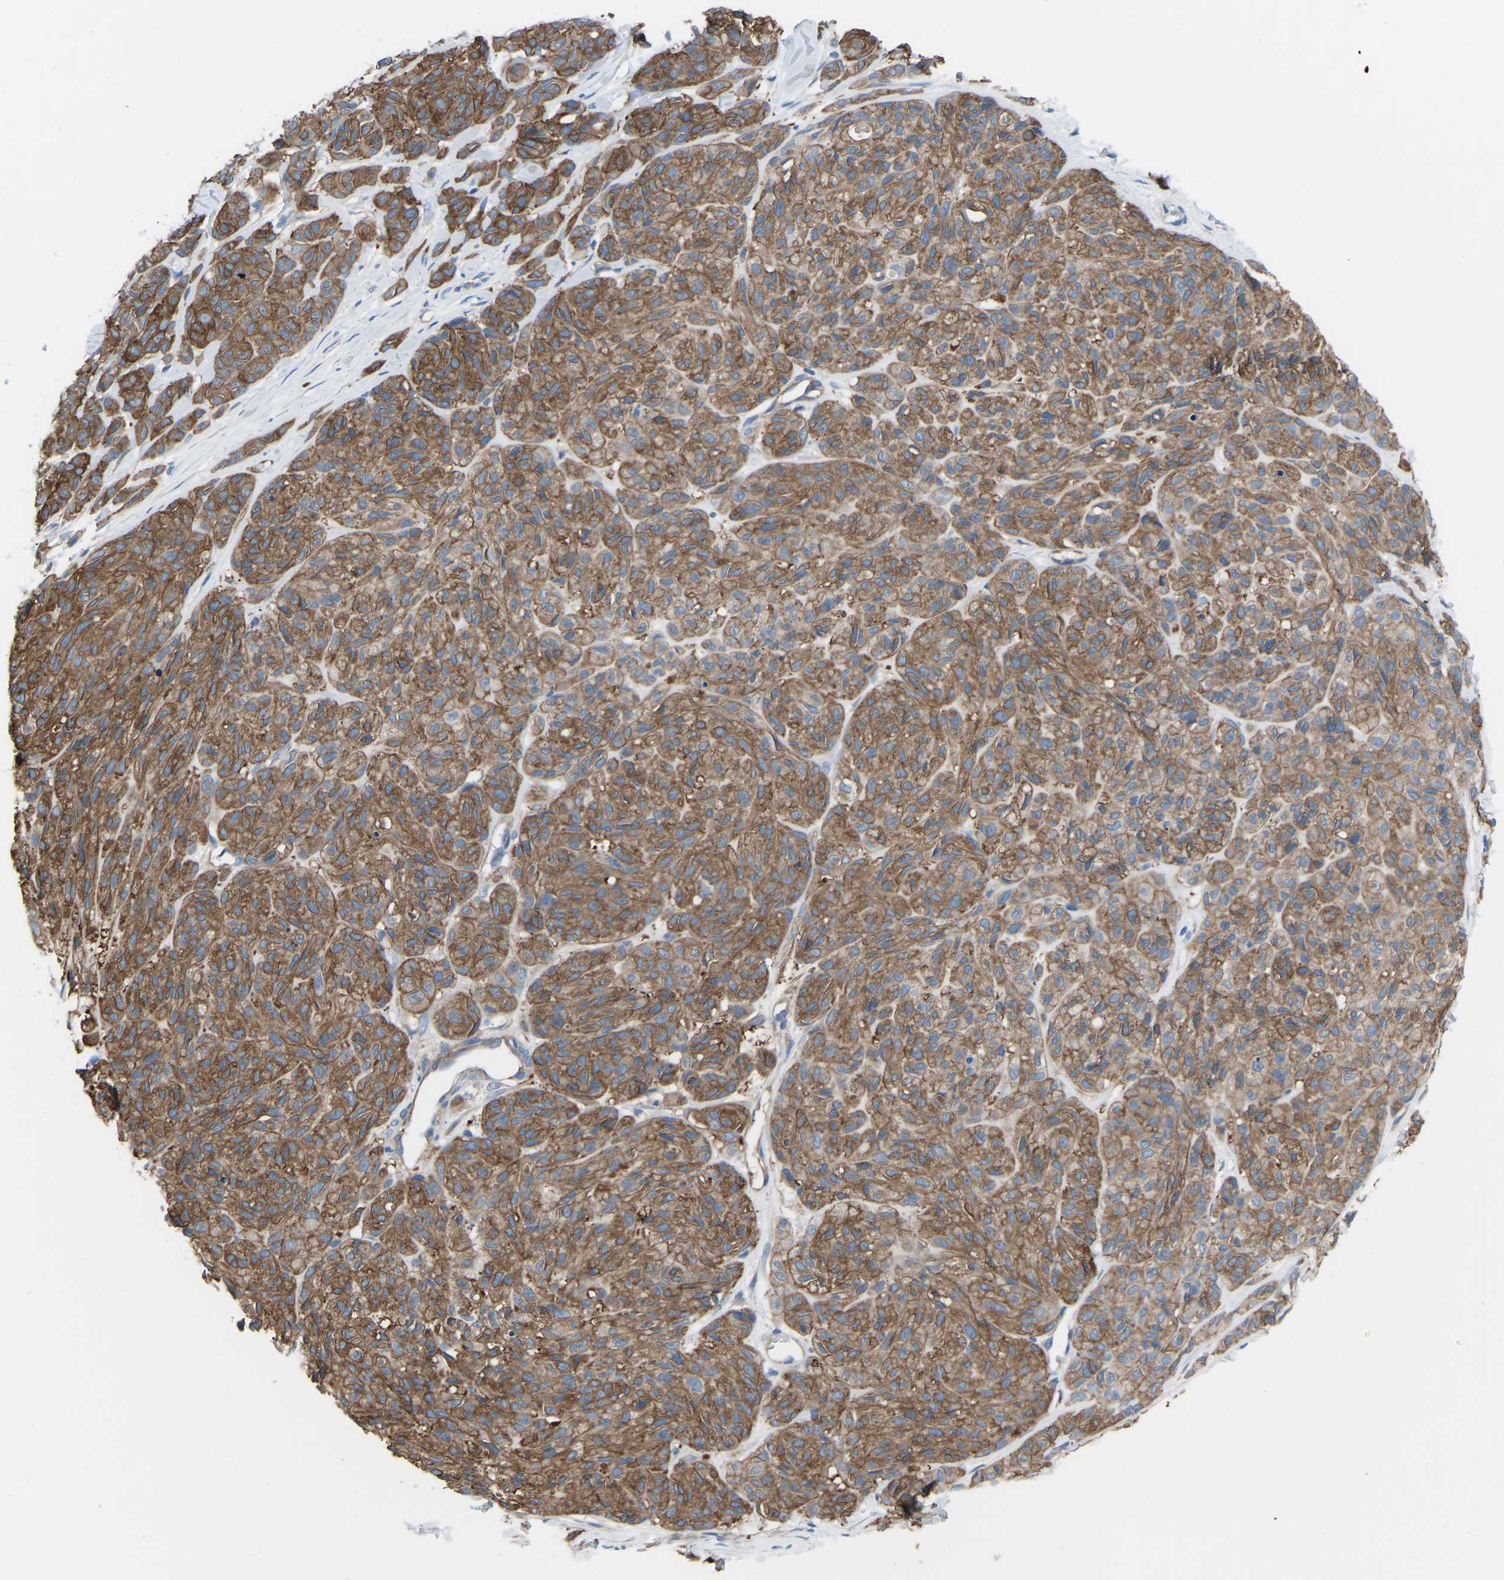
{"staining": {"intensity": "moderate", "quantity": ">75%", "location": "cytoplasmic/membranous"}, "tissue": "melanoma", "cell_type": "Tumor cells", "image_type": "cancer", "snomed": [{"axis": "morphology", "description": "Malignant melanoma, NOS"}, {"axis": "topography", "description": "Skin"}], "caption": "Melanoma was stained to show a protein in brown. There is medium levels of moderate cytoplasmic/membranous staining in approximately >75% of tumor cells. The staining was performed using DAB, with brown indicating positive protein expression. Nuclei are stained blue with hematoxylin.", "gene": "MYH10", "patient": {"sex": "male", "age": 62}}